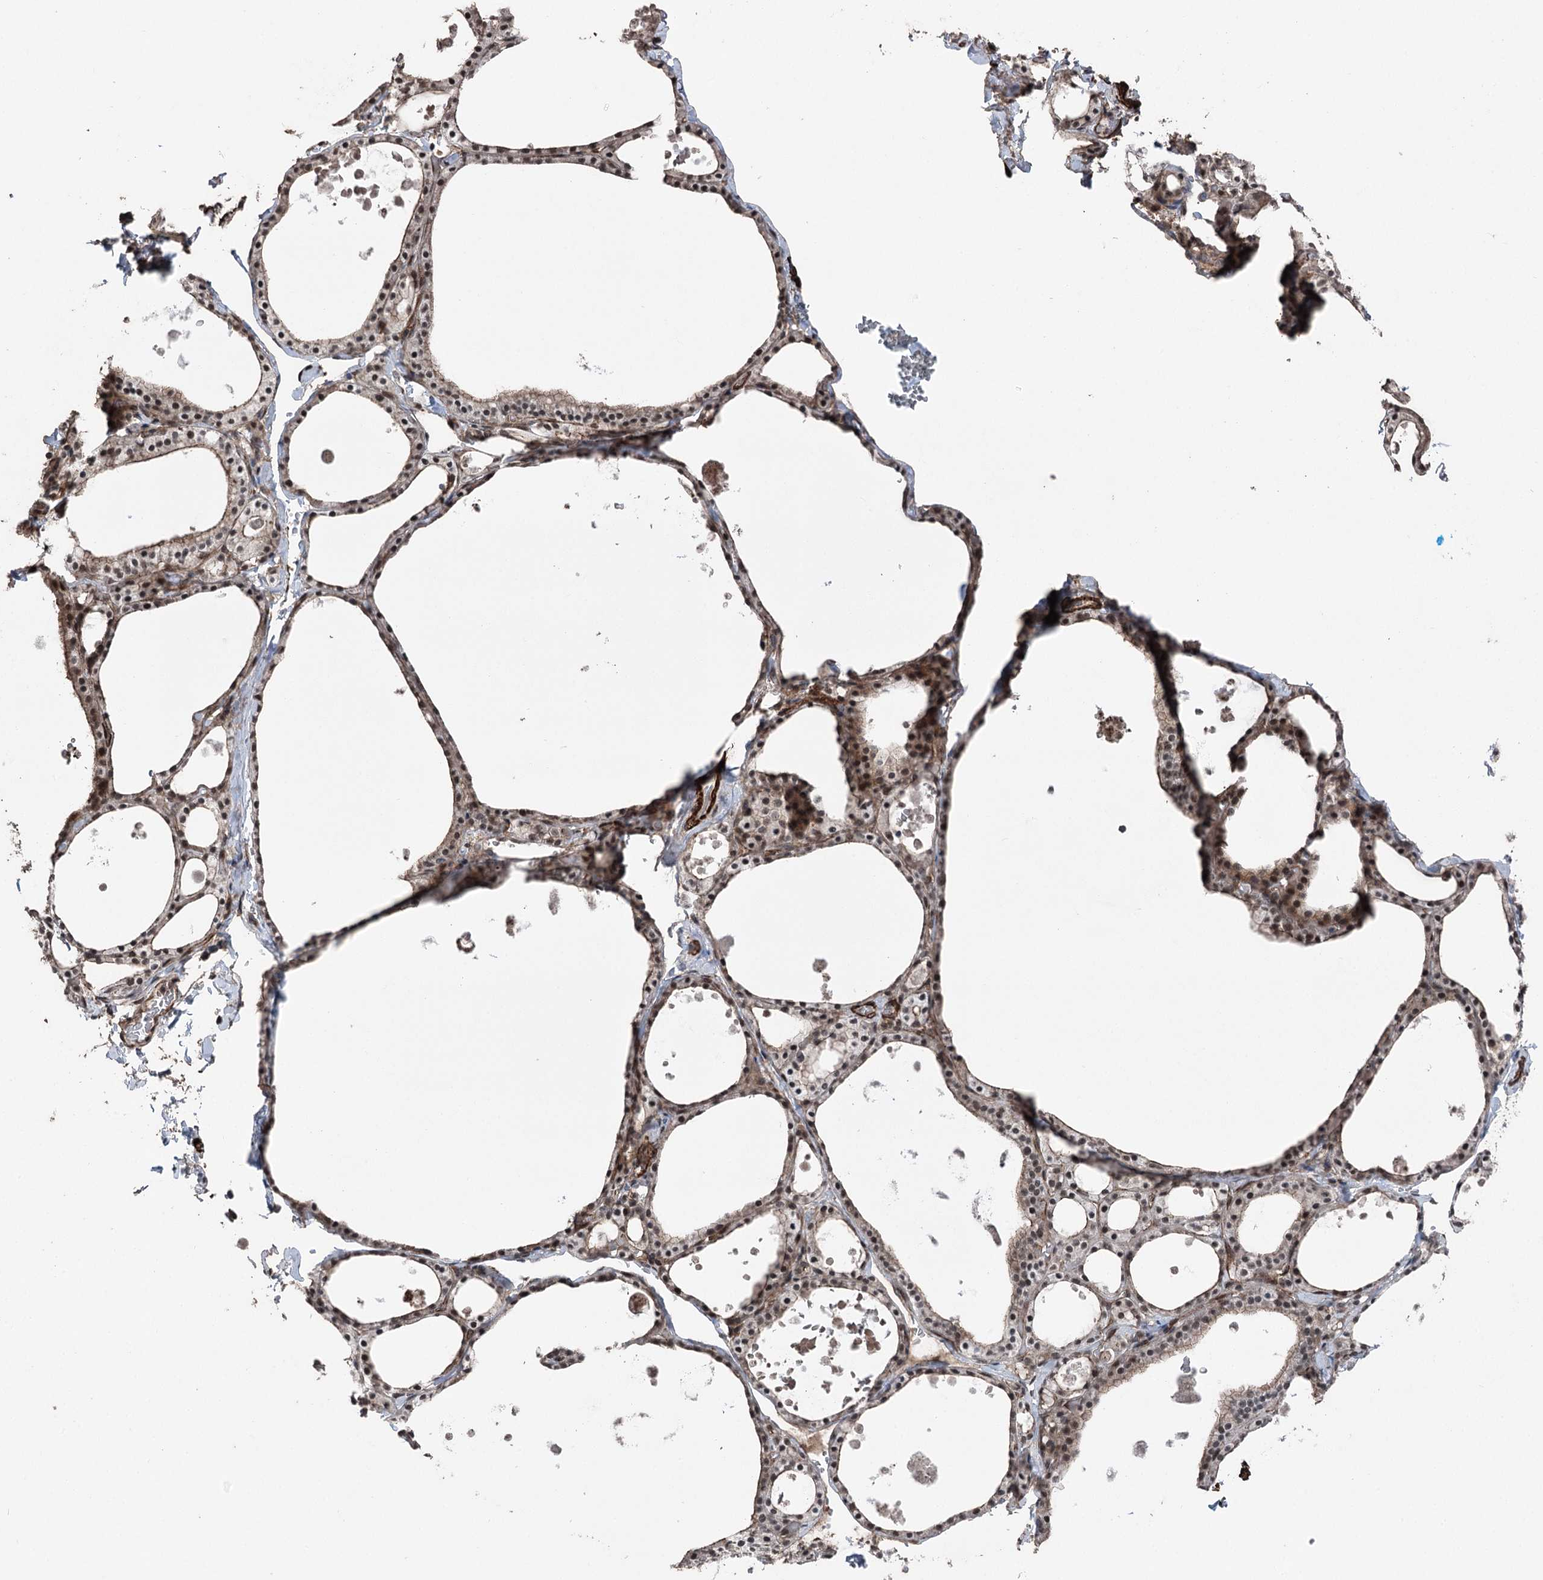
{"staining": {"intensity": "weak", "quantity": ">75%", "location": "cytoplasmic/membranous,nuclear"}, "tissue": "thyroid gland", "cell_type": "Glandular cells", "image_type": "normal", "snomed": [{"axis": "morphology", "description": "Normal tissue, NOS"}, {"axis": "topography", "description": "Thyroid gland"}], "caption": "Immunohistochemical staining of normal thyroid gland displays low levels of weak cytoplasmic/membranous,nuclear expression in about >75% of glandular cells.", "gene": "CCDC82", "patient": {"sex": "male", "age": 56}}